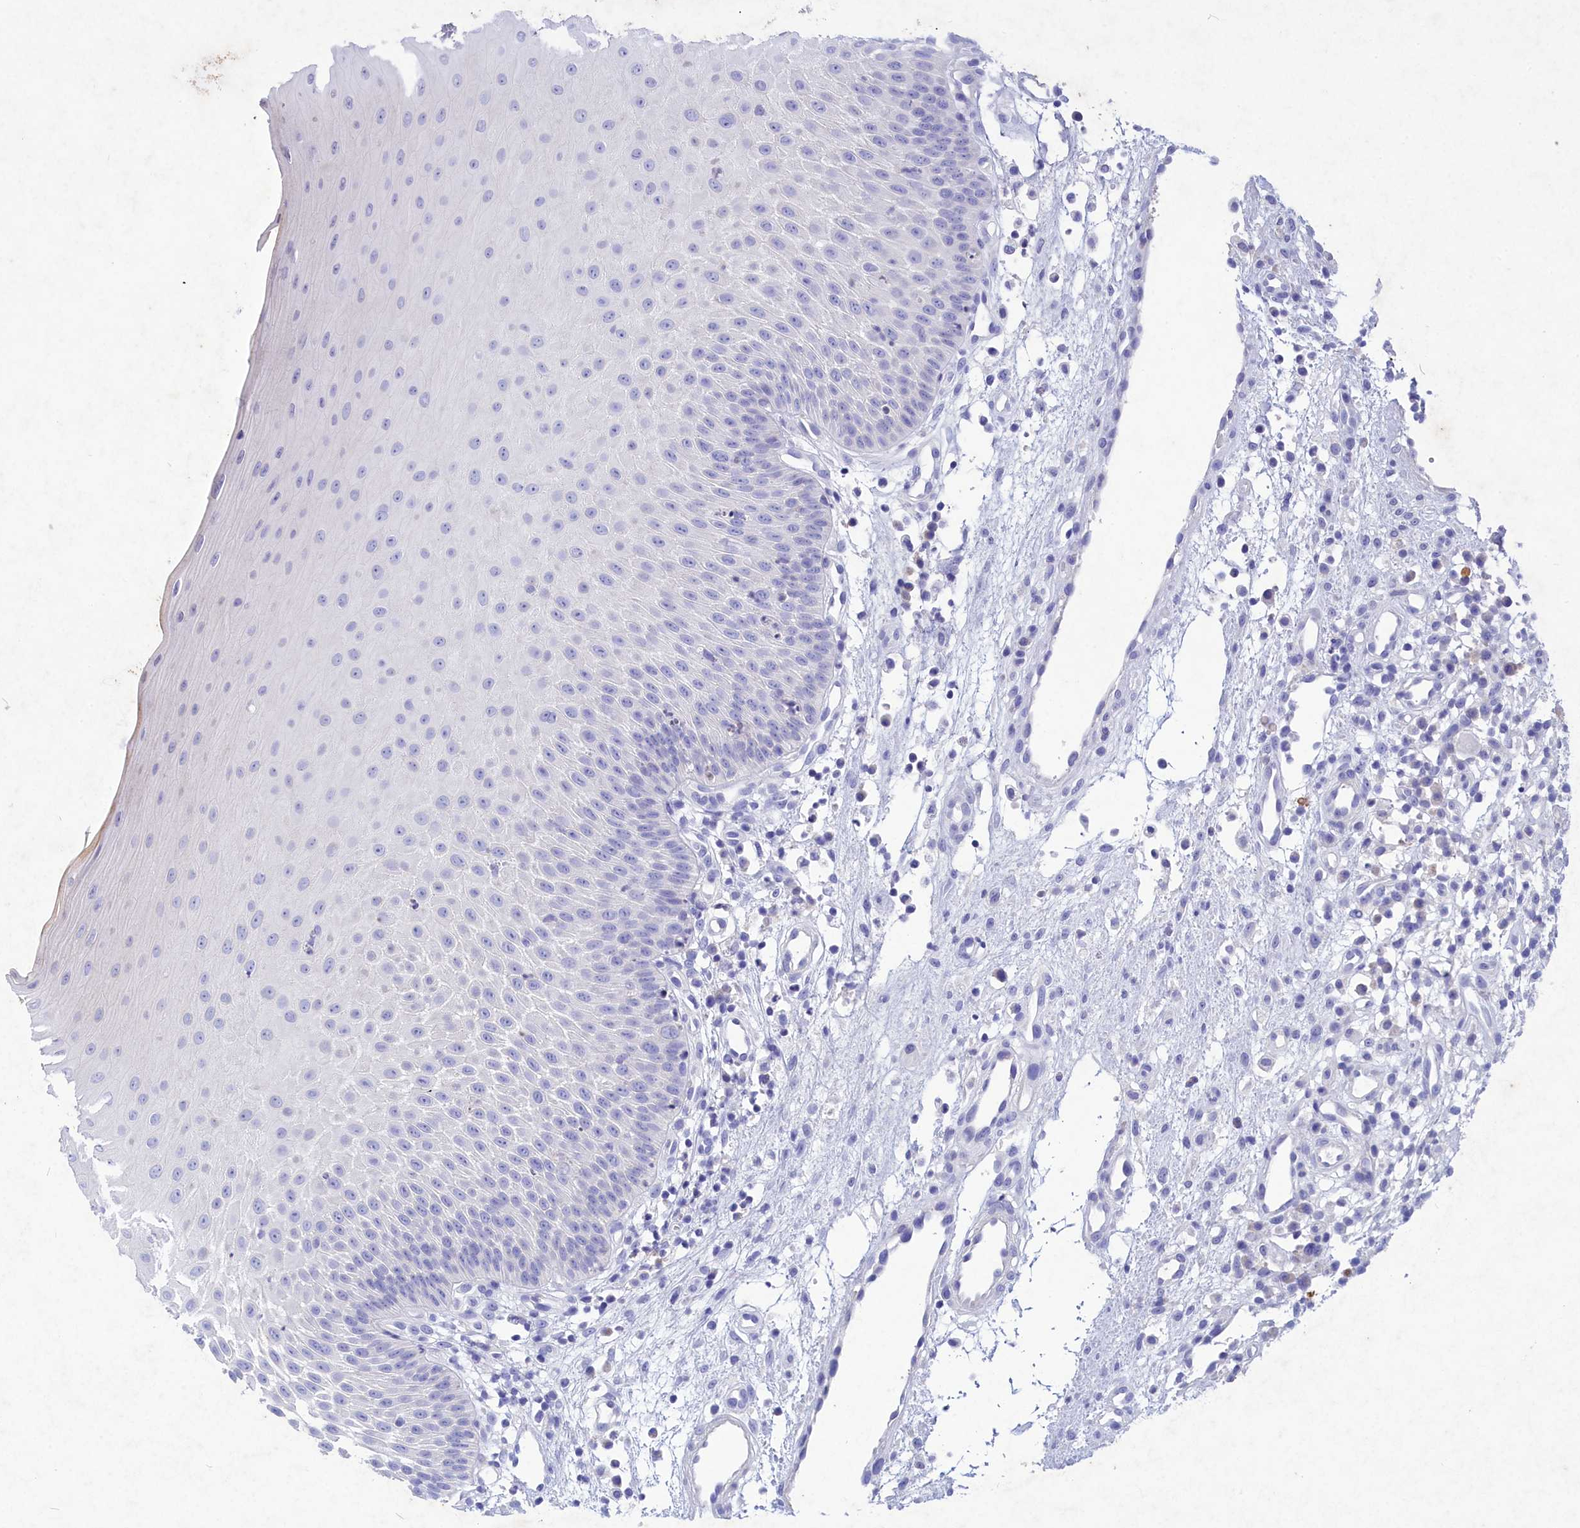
{"staining": {"intensity": "moderate", "quantity": "<25%", "location": "cytoplasmic/membranous"}, "tissue": "oral mucosa", "cell_type": "Squamous epithelial cells", "image_type": "normal", "snomed": [{"axis": "morphology", "description": "Normal tissue, NOS"}, {"axis": "topography", "description": "Oral tissue"}], "caption": "The photomicrograph reveals immunohistochemical staining of normal oral mucosa. There is moderate cytoplasmic/membranous expression is present in about <25% of squamous epithelial cells.", "gene": "DEFB119", "patient": {"sex": "female", "age": 13}}